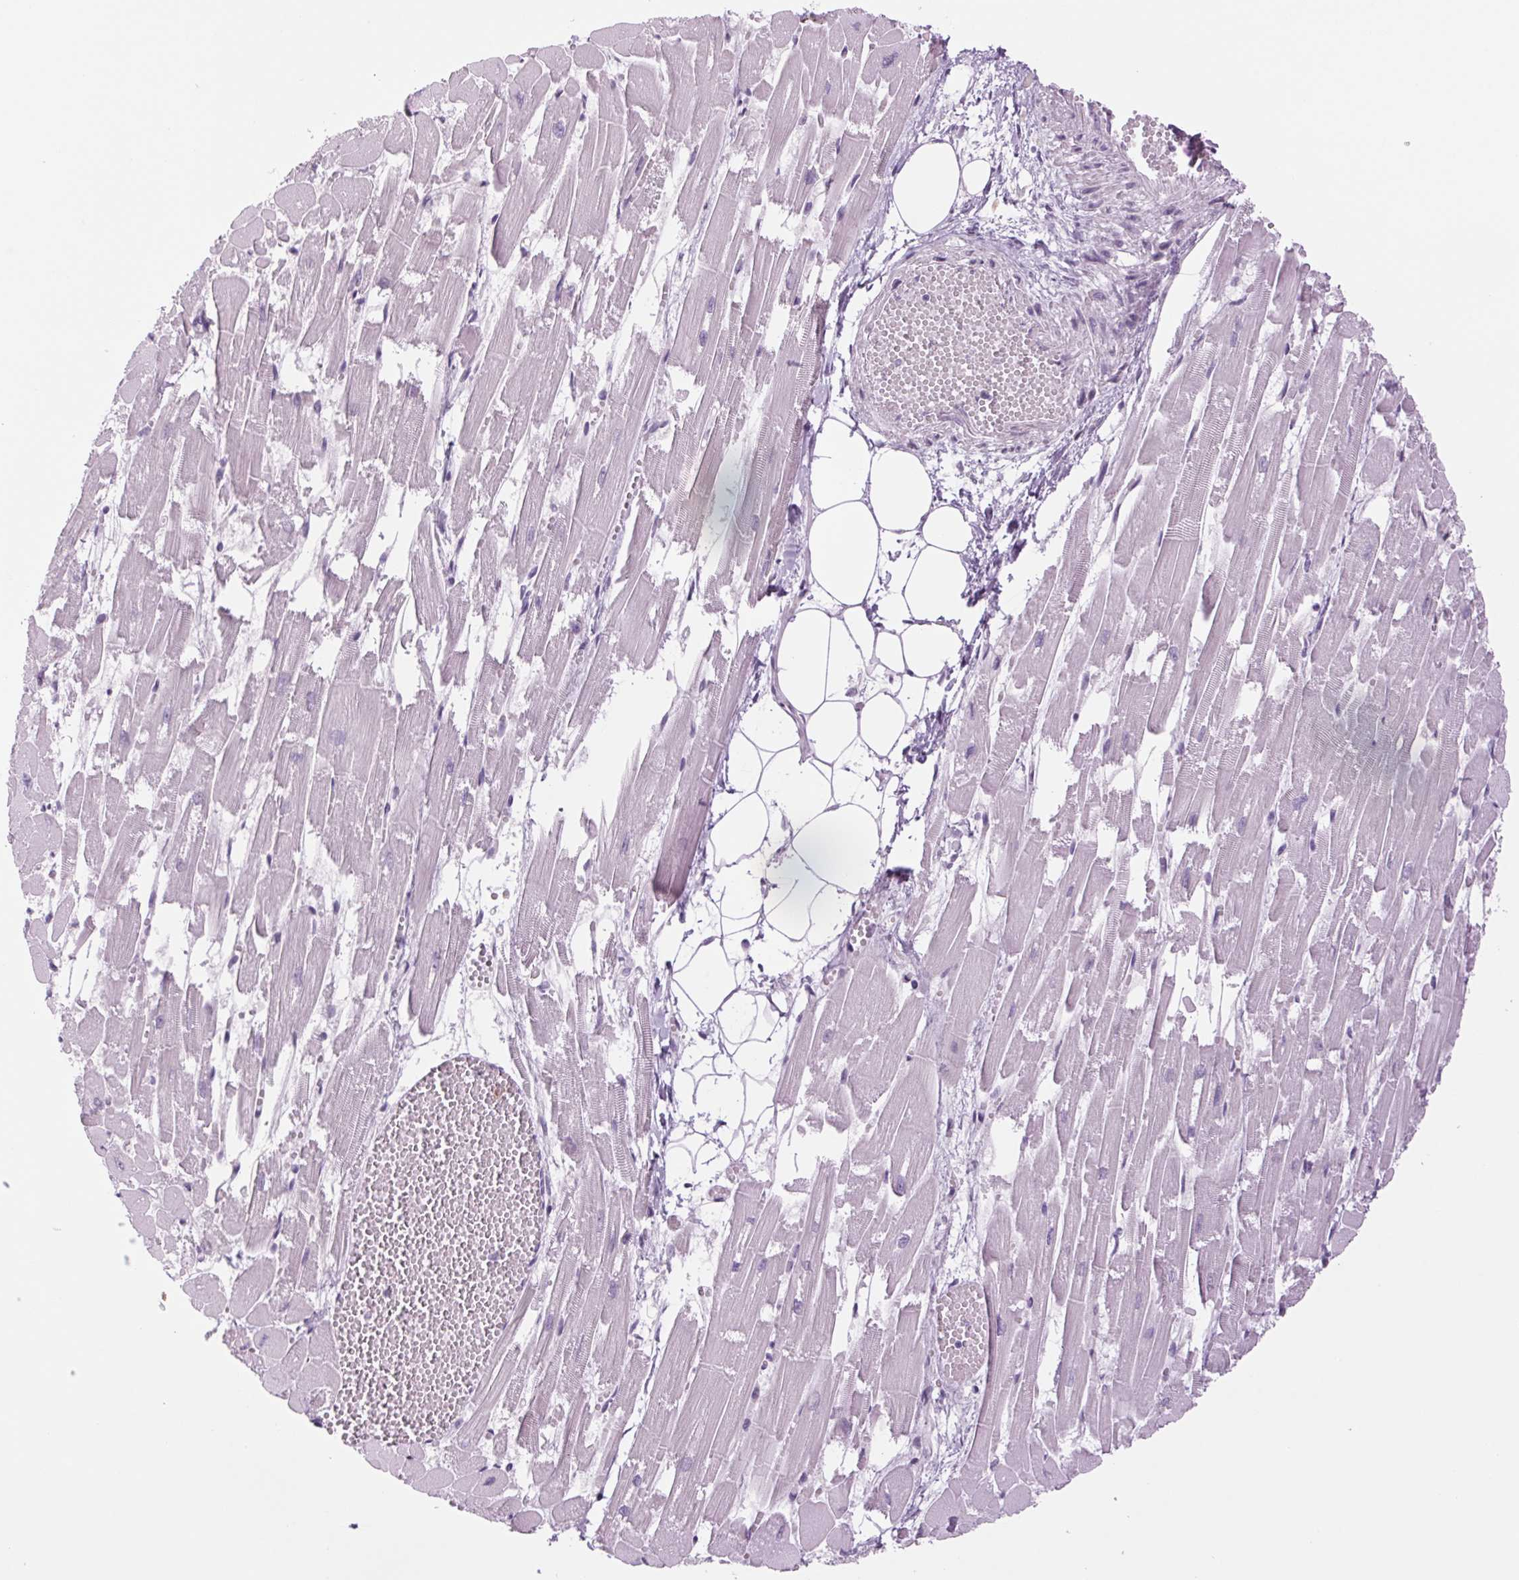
{"staining": {"intensity": "negative", "quantity": "none", "location": "none"}, "tissue": "heart muscle", "cell_type": "Cardiomyocytes", "image_type": "normal", "snomed": [{"axis": "morphology", "description": "Normal tissue, NOS"}, {"axis": "topography", "description": "Heart"}], "caption": "Cardiomyocytes show no significant protein positivity in normal heart muscle.", "gene": "MPO", "patient": {"sex": "female", "age": 52}}